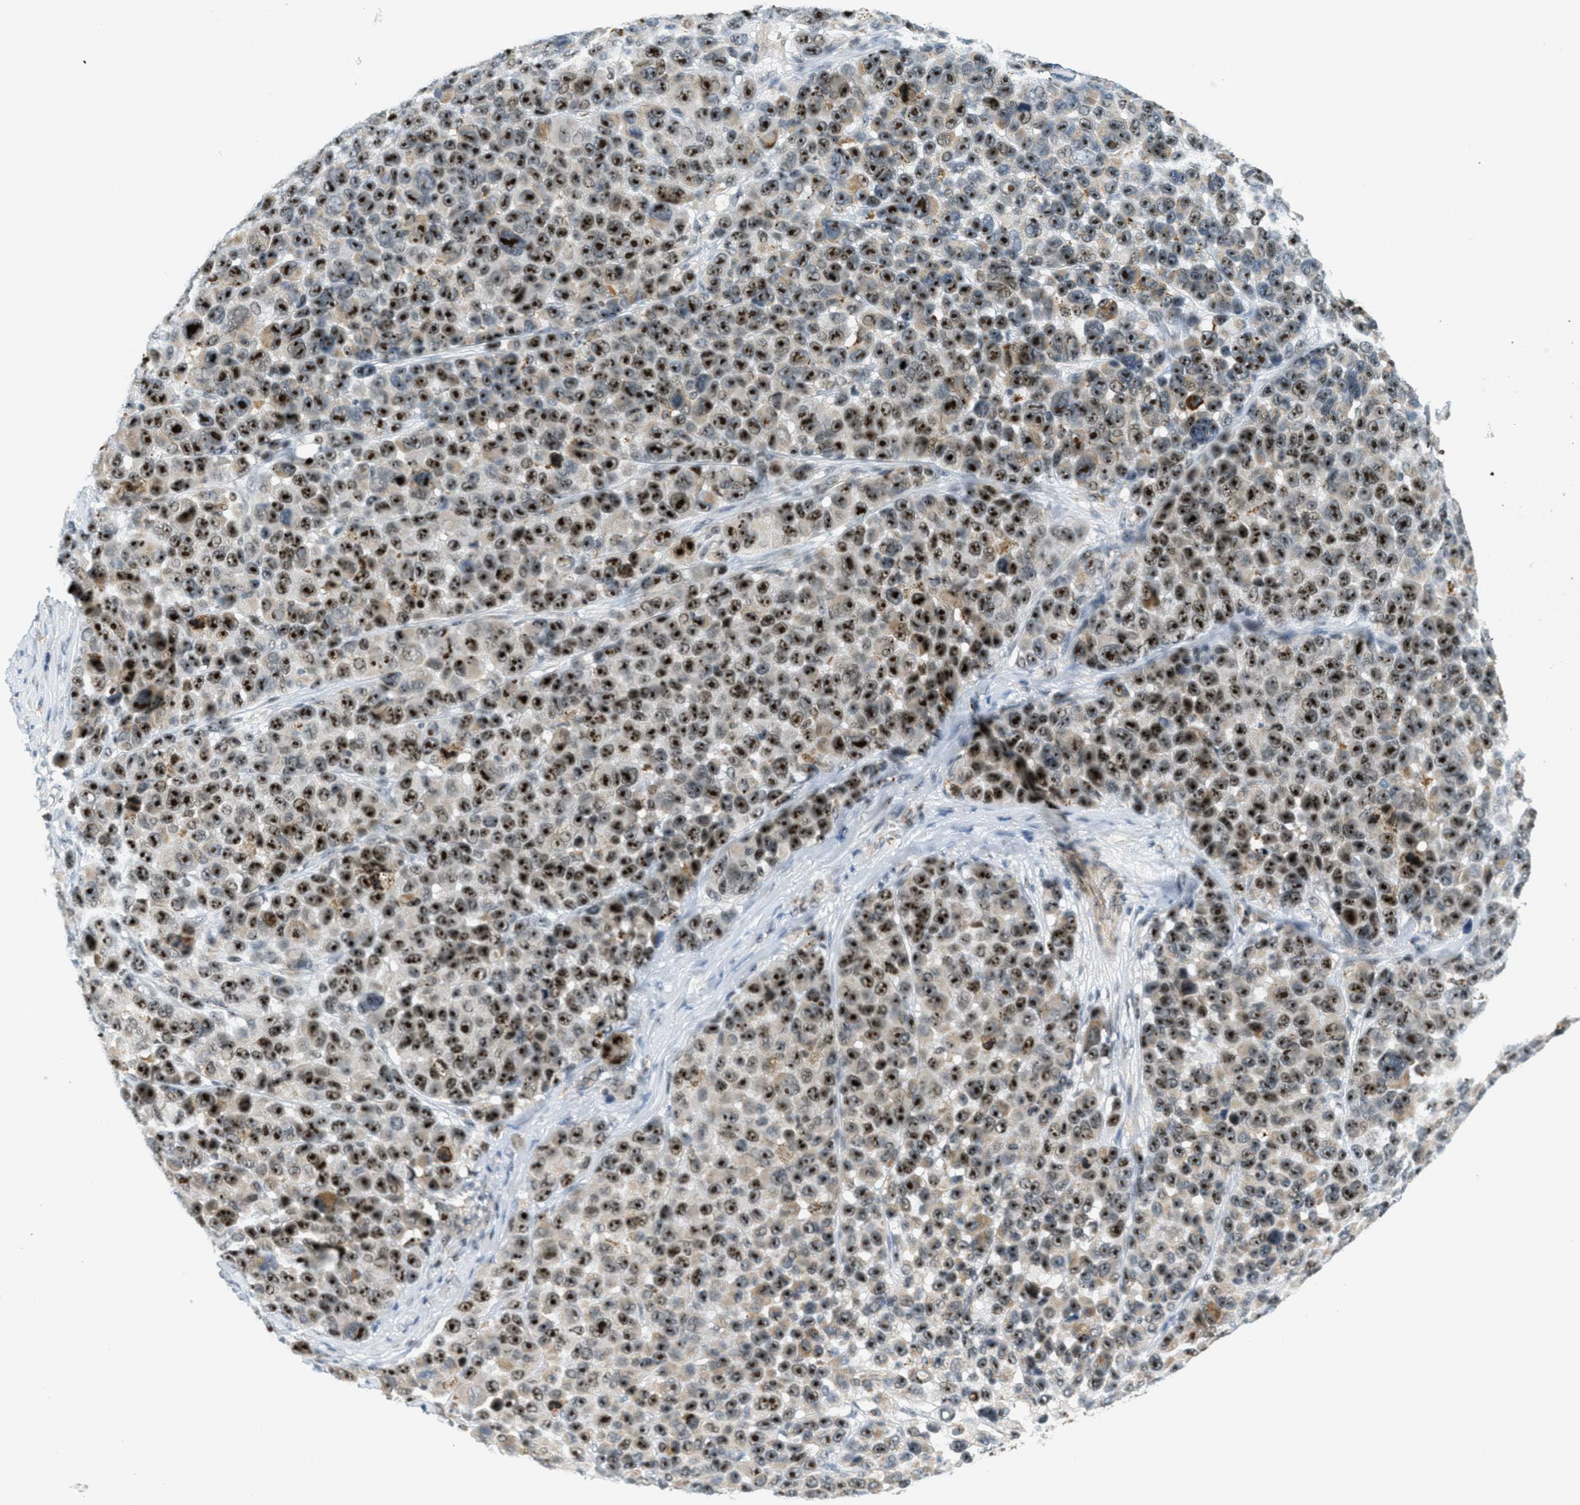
{"staining": {"intensity": "strong", "quantity": ">75%", "location": "nuclear"}, "tissue": "melanoma", "cell_type": "Tumor cells", "image_type": "cancer", "snomed": [{"axis": "morphology", "description": "Malignant melanoma, NOS"}, {"axis": "topography", "description": "Skin"}], "caption": "Immunohistochemistry (IHC) of melanoma shows high levels of strong nuclear expression in approximately >75% of tumor cells. Using DAB (brown) and hematoxylin (blue) stains, captured at high magnification using brightfield microscopy.", "gene": "DDX47", "patient": {"sex": "male", "age": 53}}